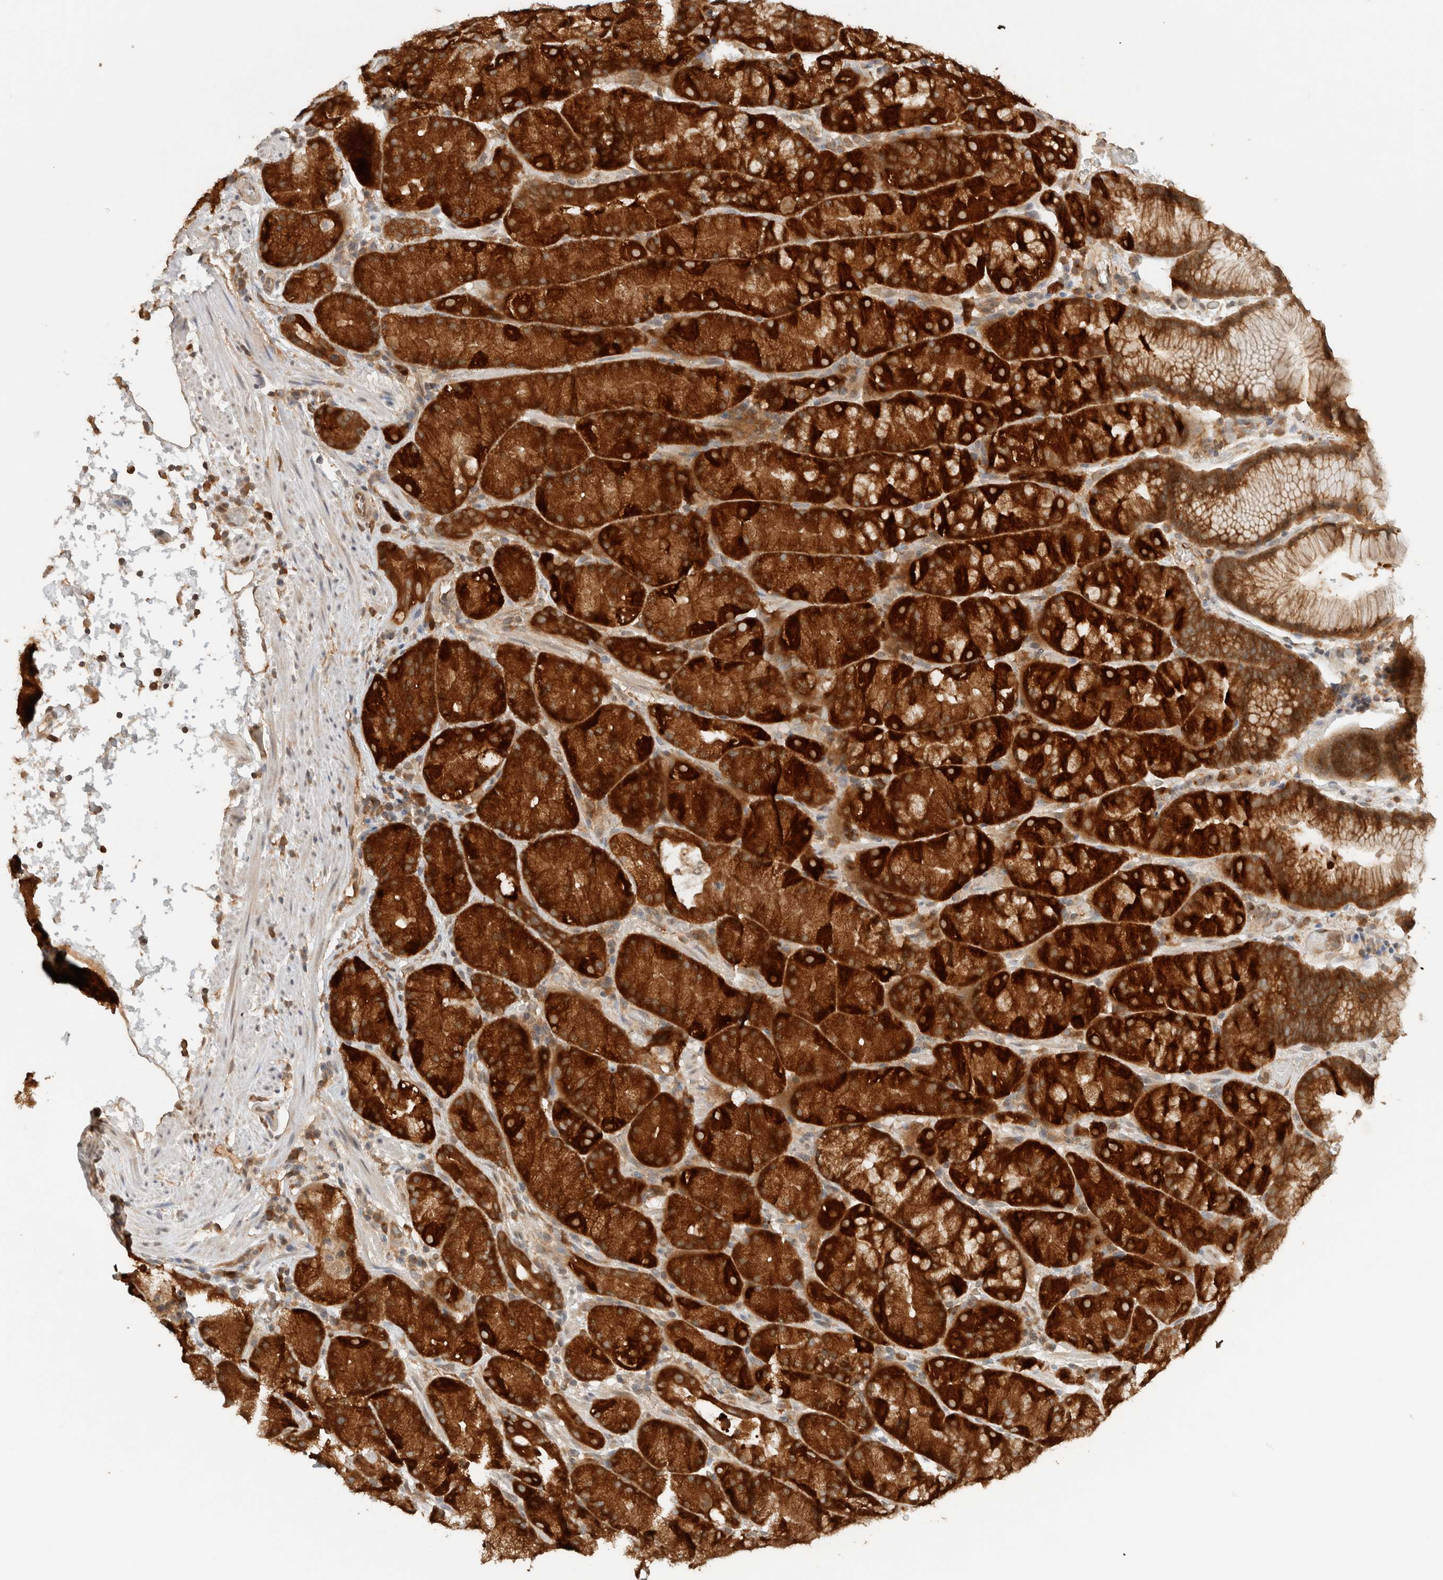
{"staining": {"intensity": "strong", "quantity": ">75%", "location": "cytoplasmic/membranous"}, "tissue": "stomach", "cell_type": "Glandular cells", "image_type": "normal", "snomed": [{"axis": "morphology", "description": "Normal tissue, NOS"}, {"axis": "topography", "description": "Stomach, upper"}, {"axis": "topography", "description": "Stomach"}], "caption": "Immunohistochemical staining of benign stomach shows >75% levels of strong cytoplasmic/membranous protein expression in about >75% of glandular cells.", "gene": "ARFGEF2", "patient": {"sex": "male", "age": 48}}